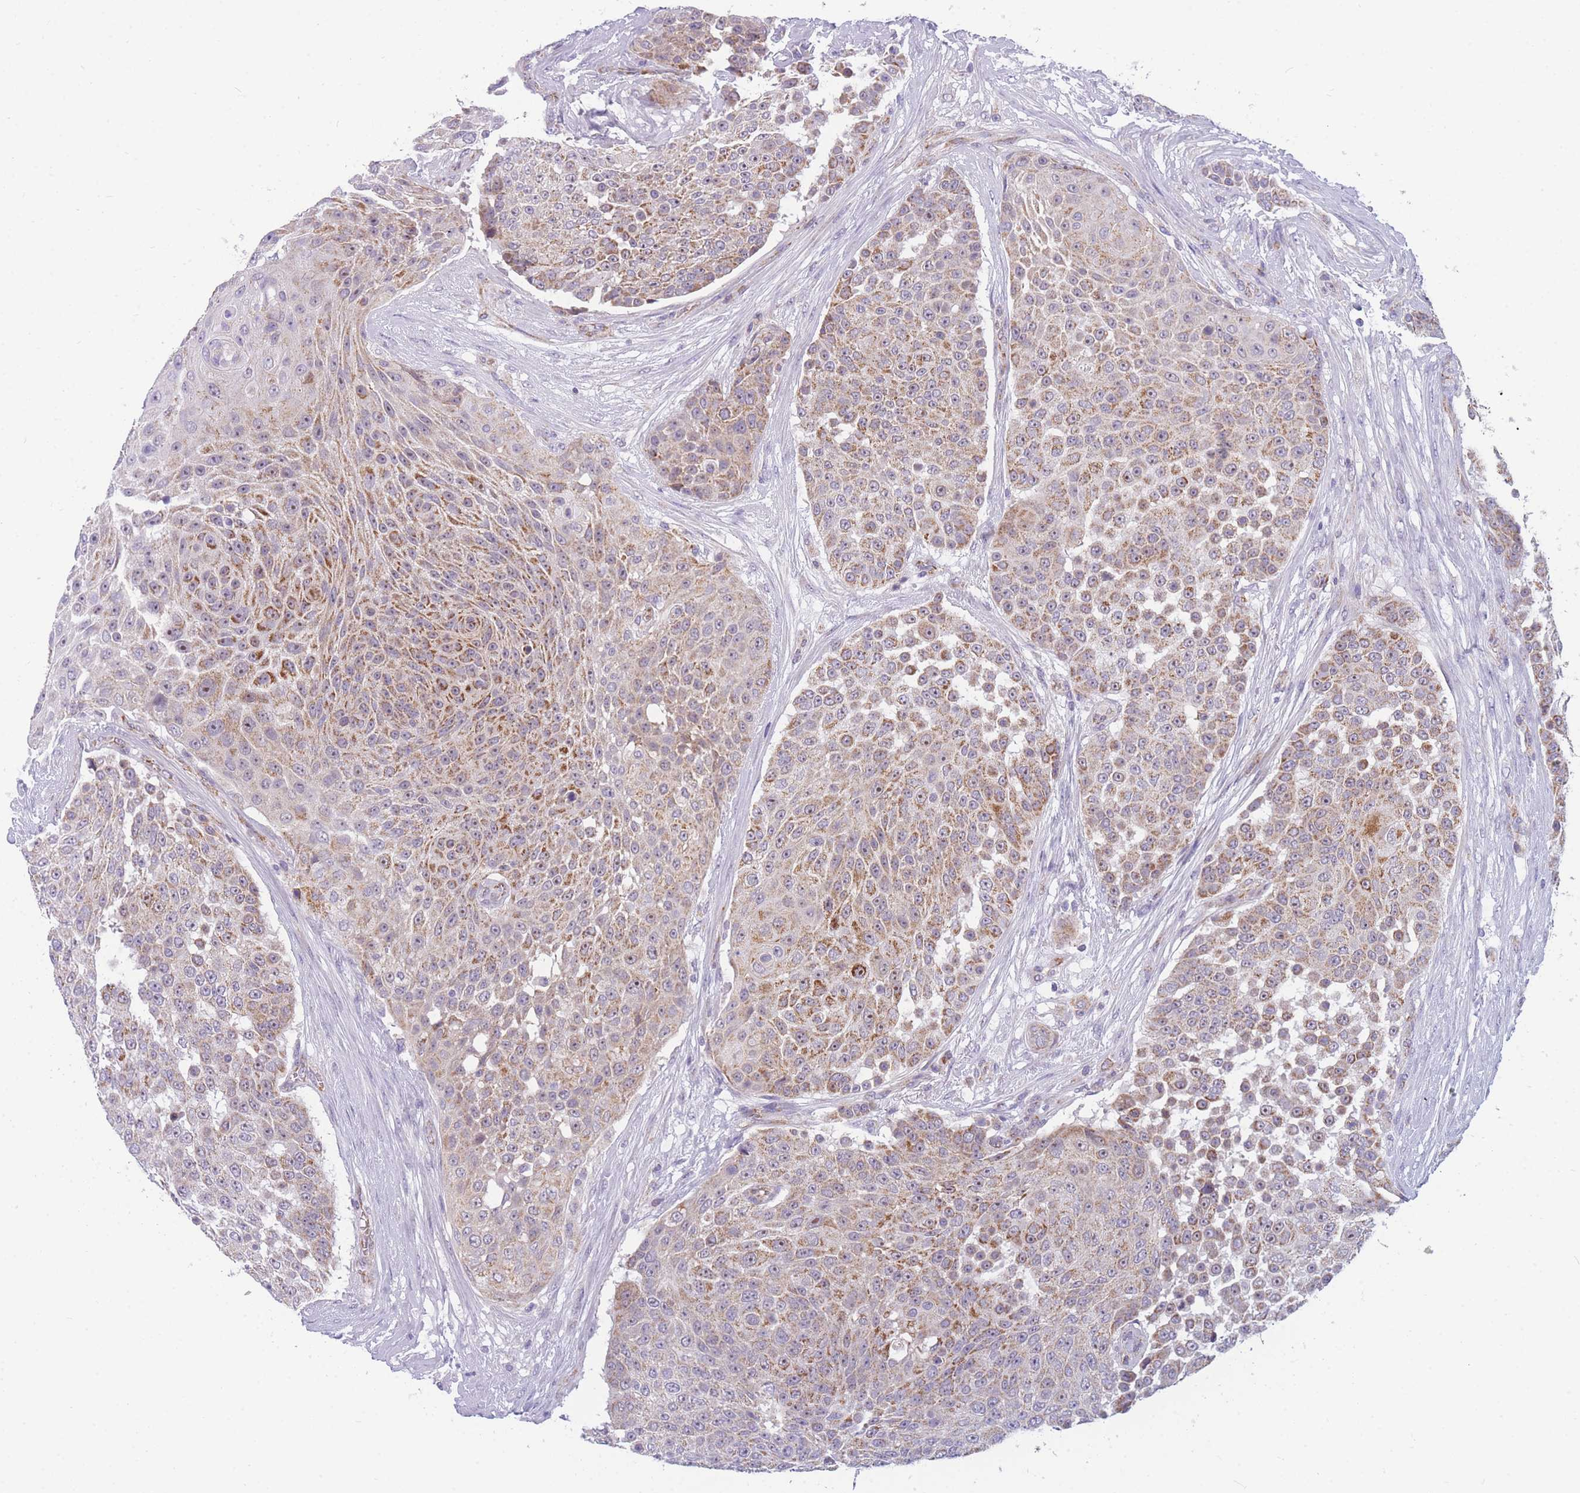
{"staining": {"intensity": "moderate", "quantity": "25%-75%", "location": "cytoplasmic/membranous"}, "tissue": "urothelial cancer", "cell_type": "Tumor cells", "image_type": "cancer", "snomed": [{"axis": "morphology", "description": "Urothelial carcinoma, High grade"}, {"axis": "topography", "description": "Urinary bladder"}], "caption": "Tumor cells show medium levels of moderate cytoplasmic/membranous positivity in about 25%-75% of cells in human urothelial carcinoma (high-grade).", "gene": "DDX49", "patient": {"sex": "female", "age": 63}}